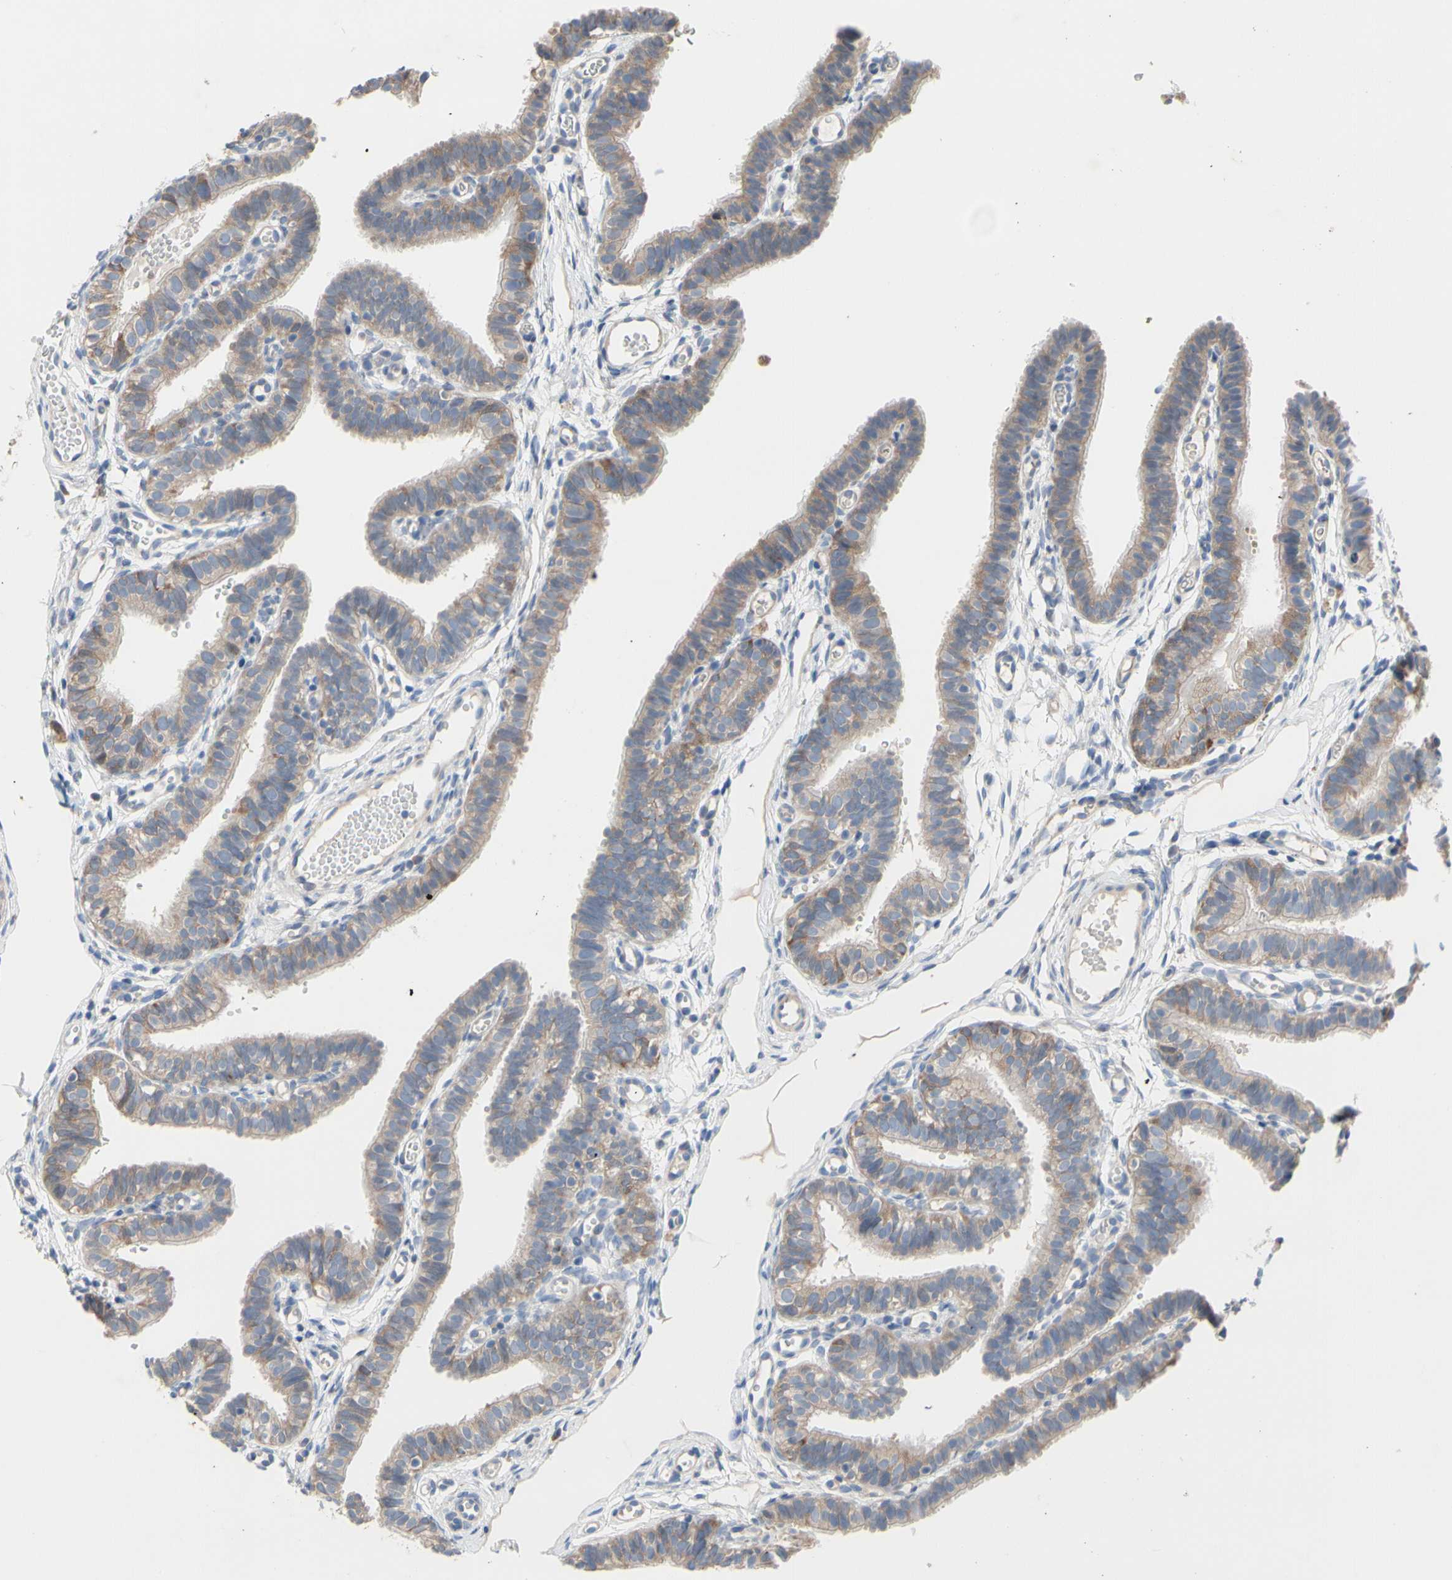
{"staining": {"intensity": "moderate", "quantity": ">75%", "location": "cytoplasmic/membranous"}, "tissue": "fallopian tube", "cell_type": "Glandular cells", "image_type": "normal", "snomed": [{"axis": "morphology", "description": "Normal tissue, NOS"}, {"axis": "topography", "description": "Fallopian tube"}, {"axis": "topography", "description": "Placenta"}], "caption": "Immunohistochemistry (IHC) micrograph of benign human fallopian tube stained for a protein (brown), which demonstrates medium levels of moderate cytoplasmic/membranous staining in approximately >75% of glandular cells.", "gene": "TTC14", "patient": {"sex": "female", "age": 34}}